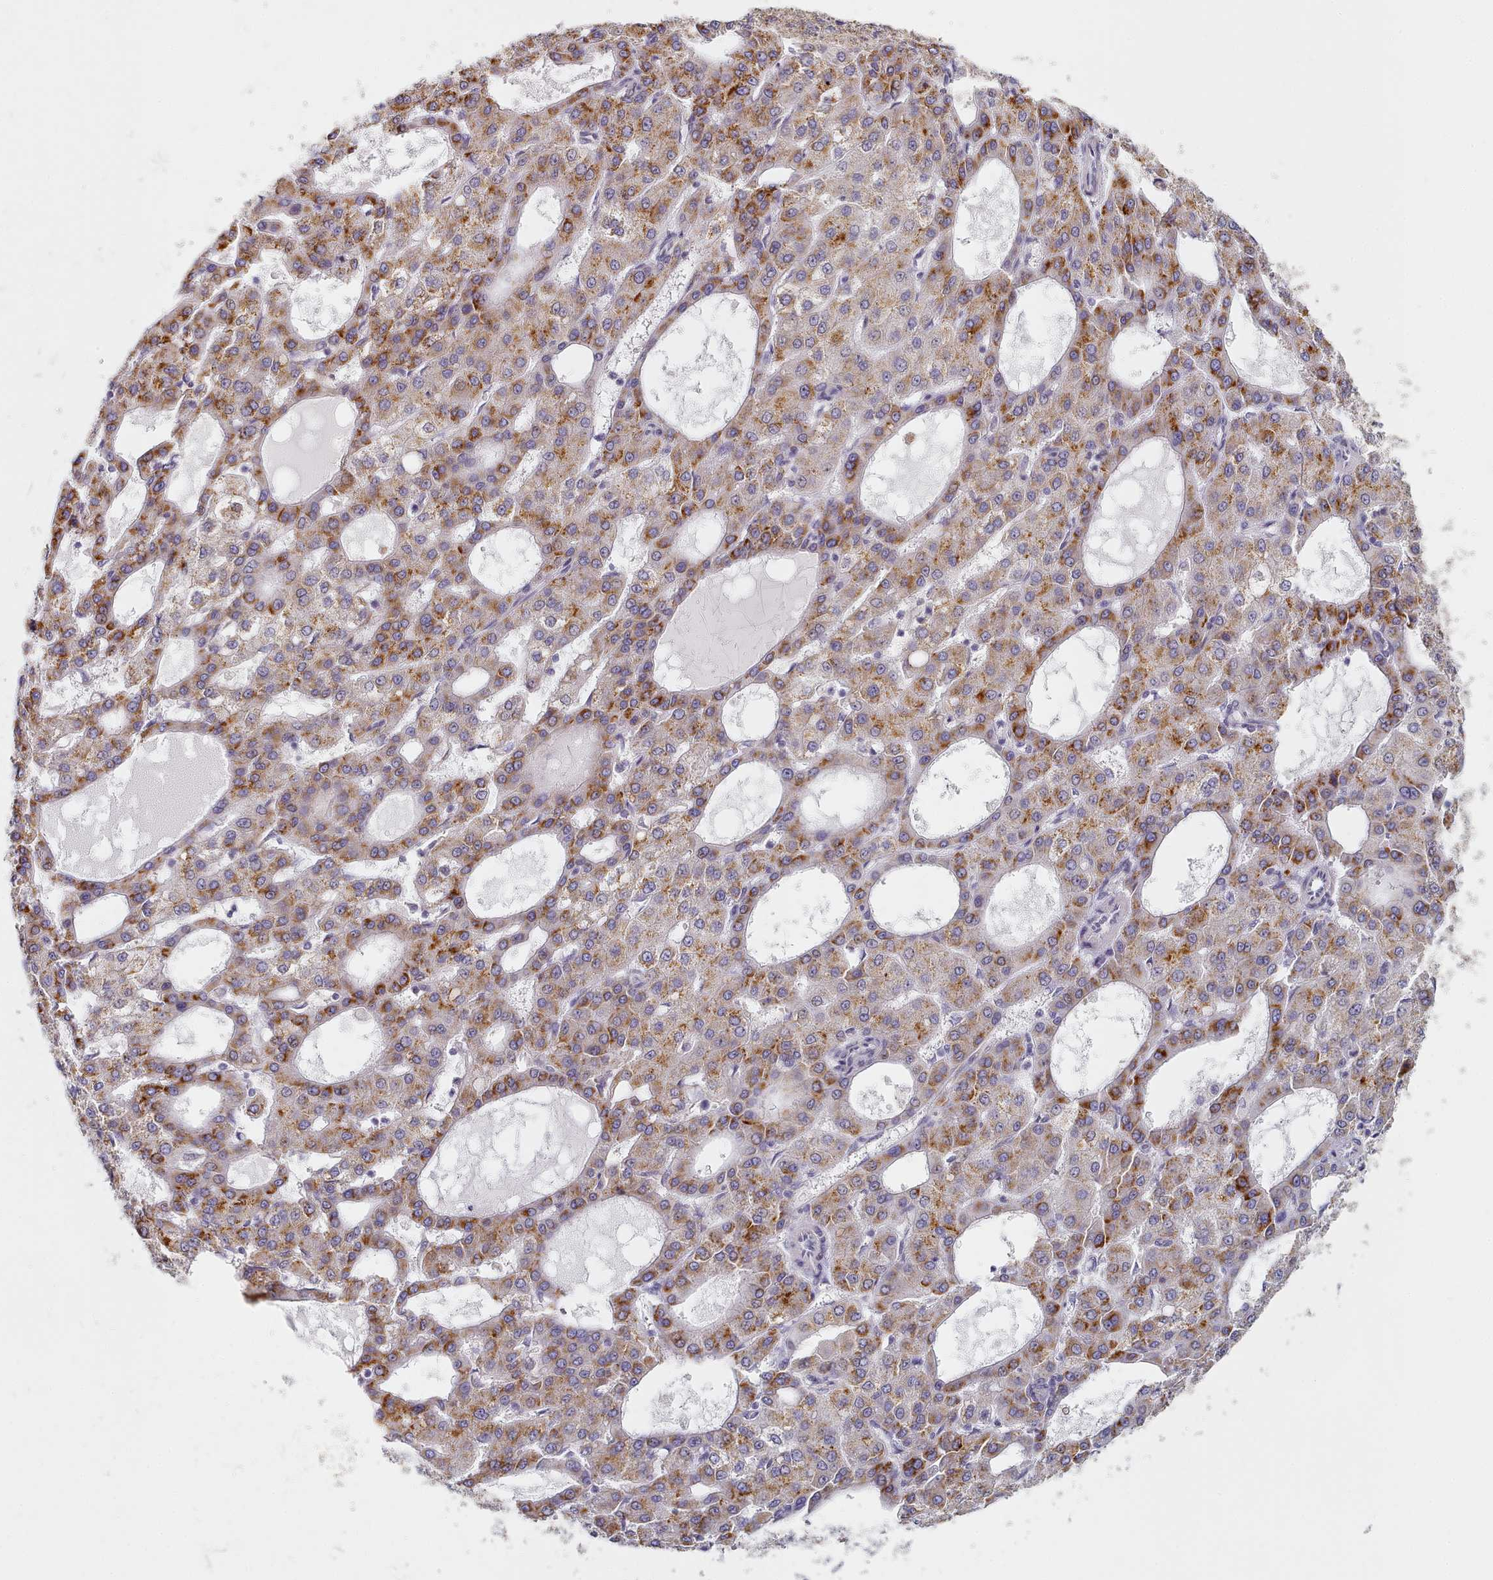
{"staining": {"intensity": "strong", "quantity": ">75%", "location": "cytoplasmic/membranous"}, "tissue": "liver cancer", "cell_type": "Tumor cells", "image_type": "cancer", "snomed": [{"axis": "morphology", "description": "Carcinoma, Hepatocellular, NOS"}, {"axis": "topography", "description": "Liver"}], "caption": "IHC of human hepatocellular carcinoma (liver) reveals high levels of strong cytoplasmic/membranous staining in approximately >75% of tumor cells. (Stains: DAB (3,3'-diaminobenzidine) in brown, nuclei in blue, Microscopy: brightfield microscopy at high magnification).", "gene": "TYW1B", "patient": {"sex": "male", "age": 47}}